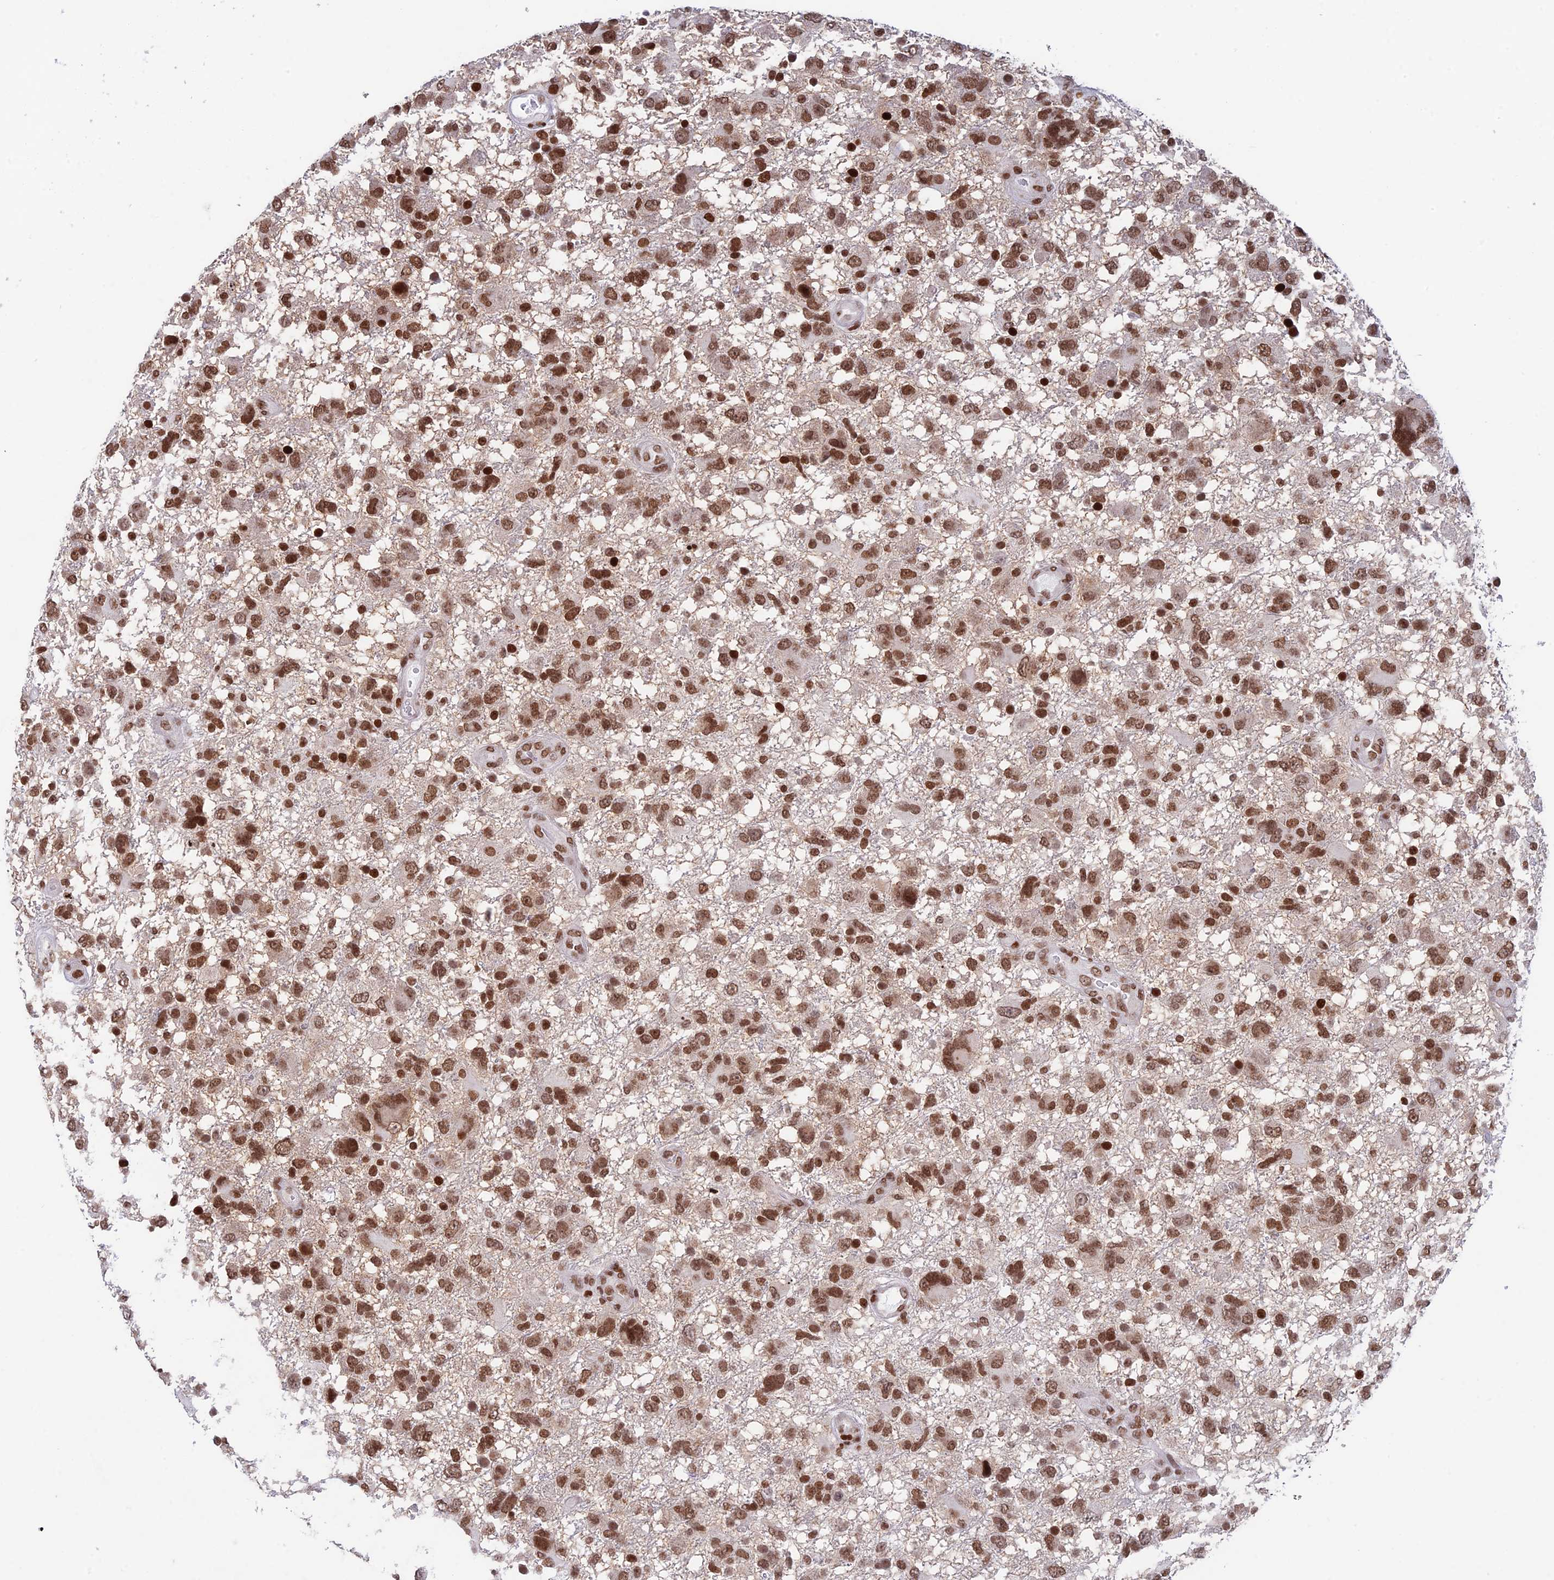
{"staining": {"intensity": "moderate", "quantity": ">75%", "location": "nuclear"}, "tissue": "glioma", "cell_type": "Tumor cells", "image_type": "cancer", "snomed": [{"axis": "morphology", "description": "Glioma, malignant, High grade"}, {"axis": "topography", "description": "Brain"}], "caption": "Immunohistochemistry micrograph of human glioma stained for a protein (brown), which reveals medium levels of moderate nuclear expression in approximately >75% of tumor cells.", "gene": "RPAP1", "patient": {"sex": "male", "age": 61}}